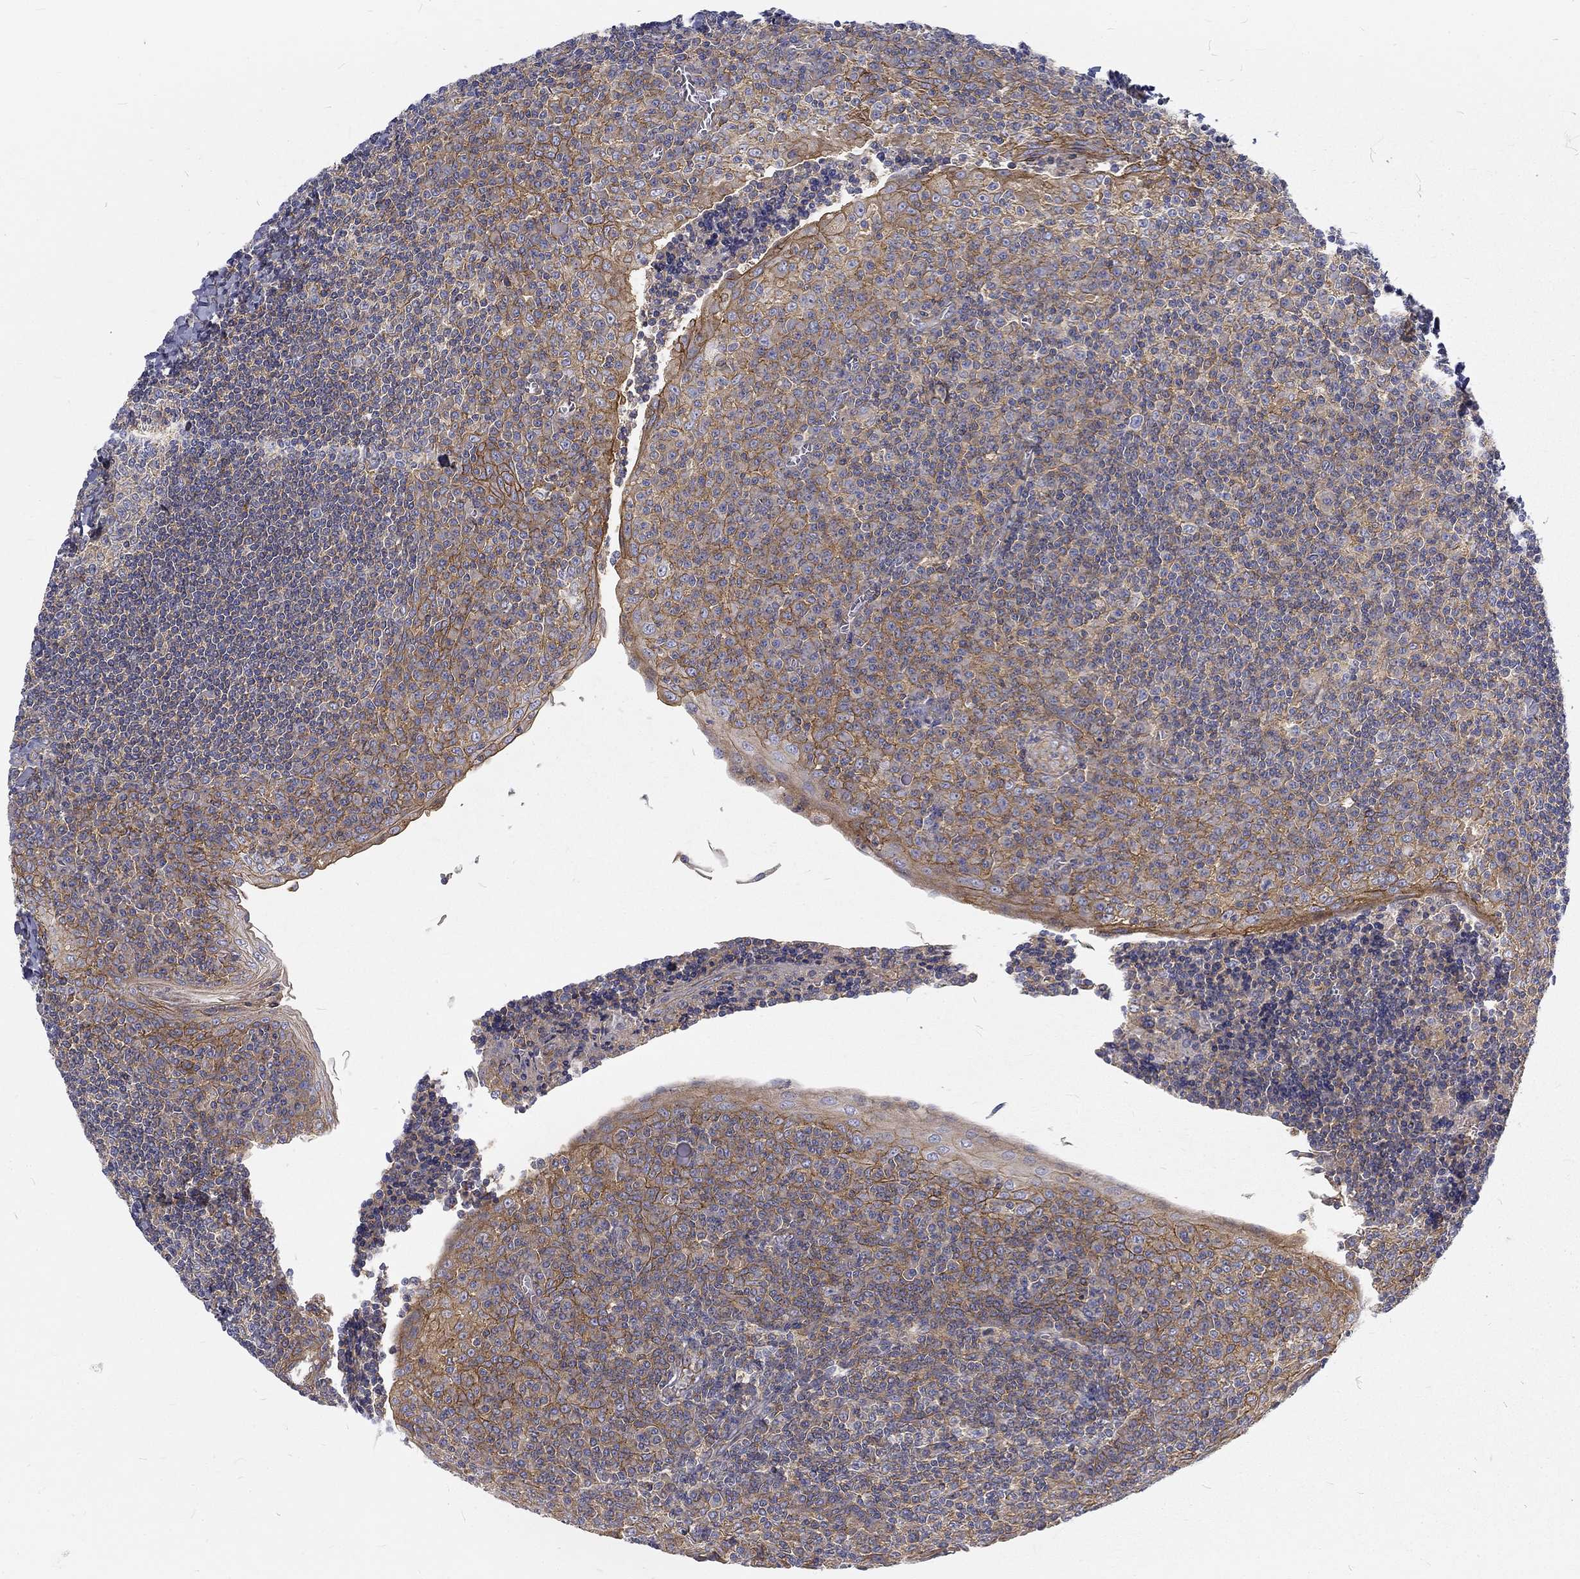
{"staining": {"intensity": "weak", "quantity": "<25%", "location": "cytoplasmic/membranous"}, "tissue": "tonsil", "cell_type": "Germinal center cells", "image_type": "normal", "snomed": [{"axis": "morphology", "description": "Normal tissue, NOS"}, {"axis": "topography", "description": "Tonsil"}], "caption": "IHC photomicrograph of benign tonsil: human tonsil stained with DAB exhibits no significant protein staining in germinal center cells.", "gene": "MTMR11", "patient": {"sex": "female", "age": 12}}